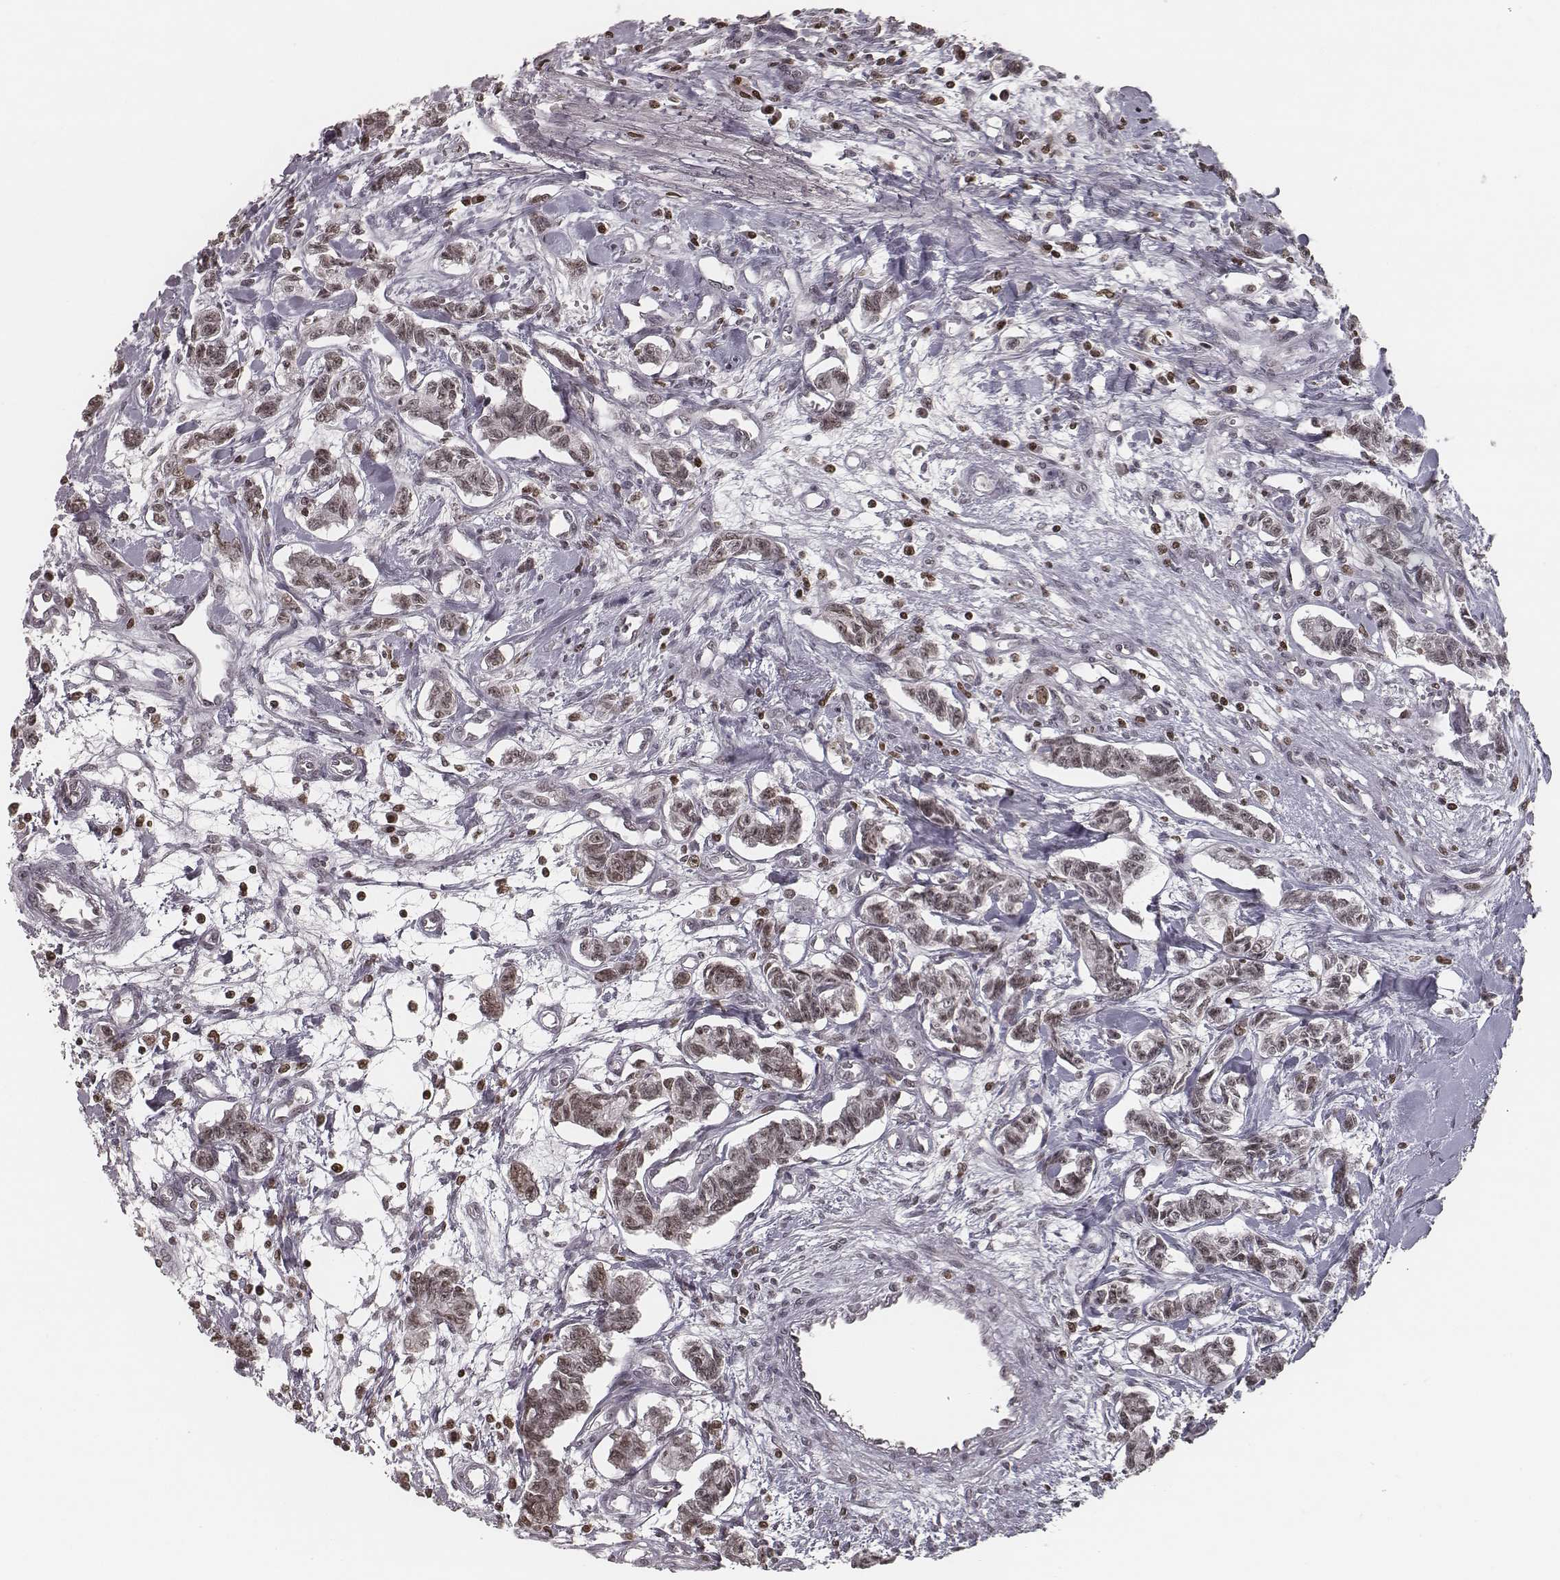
{"staining": {"intensity": "weak", "quantity": ">75%", "location": "nuclear"}, "tissue": "carcinoid", "cell_type": "Tumor cells", "image_type": "cancer", "snomed": [{"axis": "morphology", "description": "Carcinoid, malignant, NOS"}, {"axis": "topography", "description": "Kidney"}], "caption": "This is an image of immunohistochemistry (IHC) staining of carcinoid (malignant), which shows weak expression in the nuclear of tumor cells.", "gene": "HMGA2", "patient": {"sex": "female", "age": 41}}